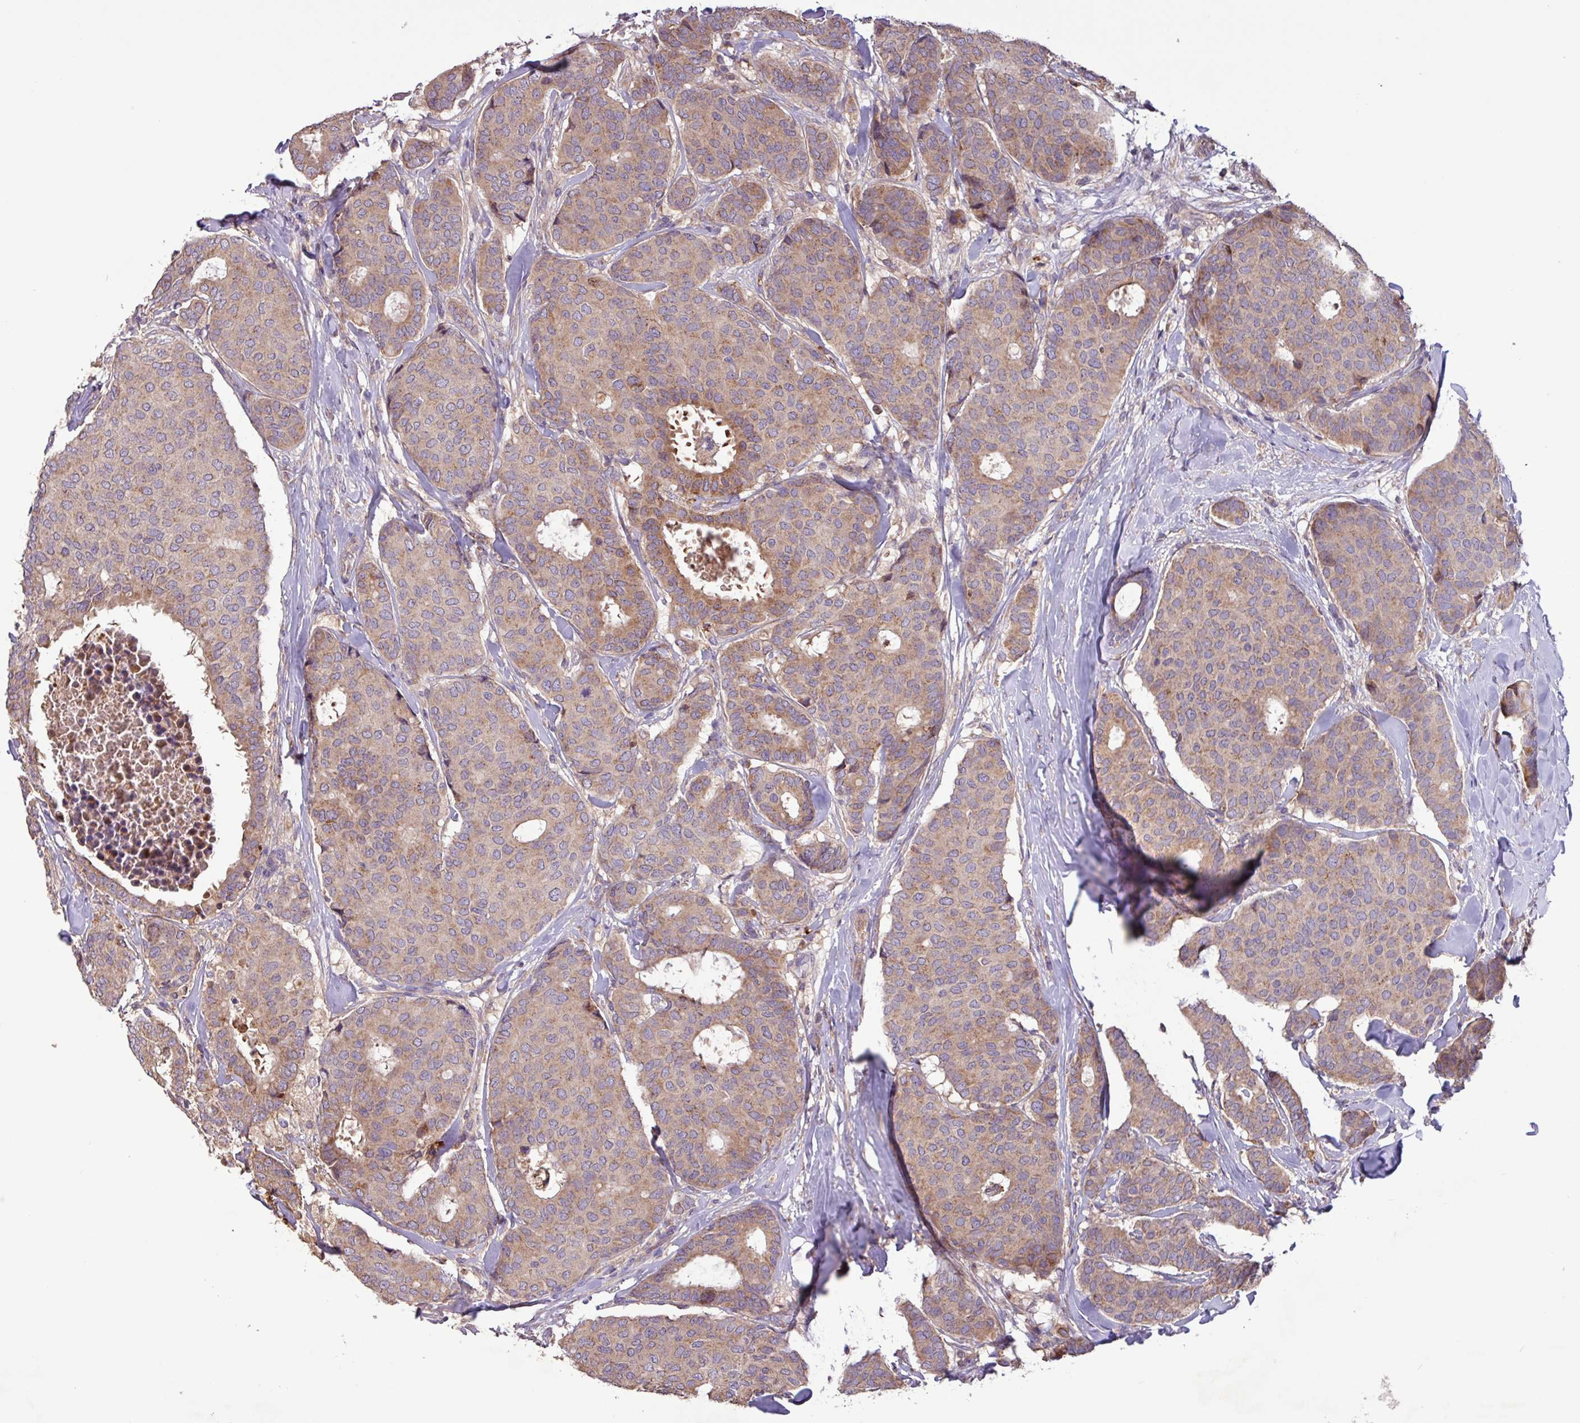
{"staining": {"intensity": "moderate", "quantity": ">75%", "location": "cytoplasmic/membranous"}, "tissue": "breast cancer", "cell_type": "Tumor cells", "image_type": "cancer", "snomed": [{"axis": "morphology", "description": "Duct carcinoma"}, {"axis": "topography", "description": "Breast"}], "caption": "This is an image of immunohistochemistry staining of invasive ductal carcinoma (breast), which shows moderate expression in the cytoplasmic/membranous of tumor cells.", "gene": "PTPRQ", "patient": {"sex": "female", "age": 75}}